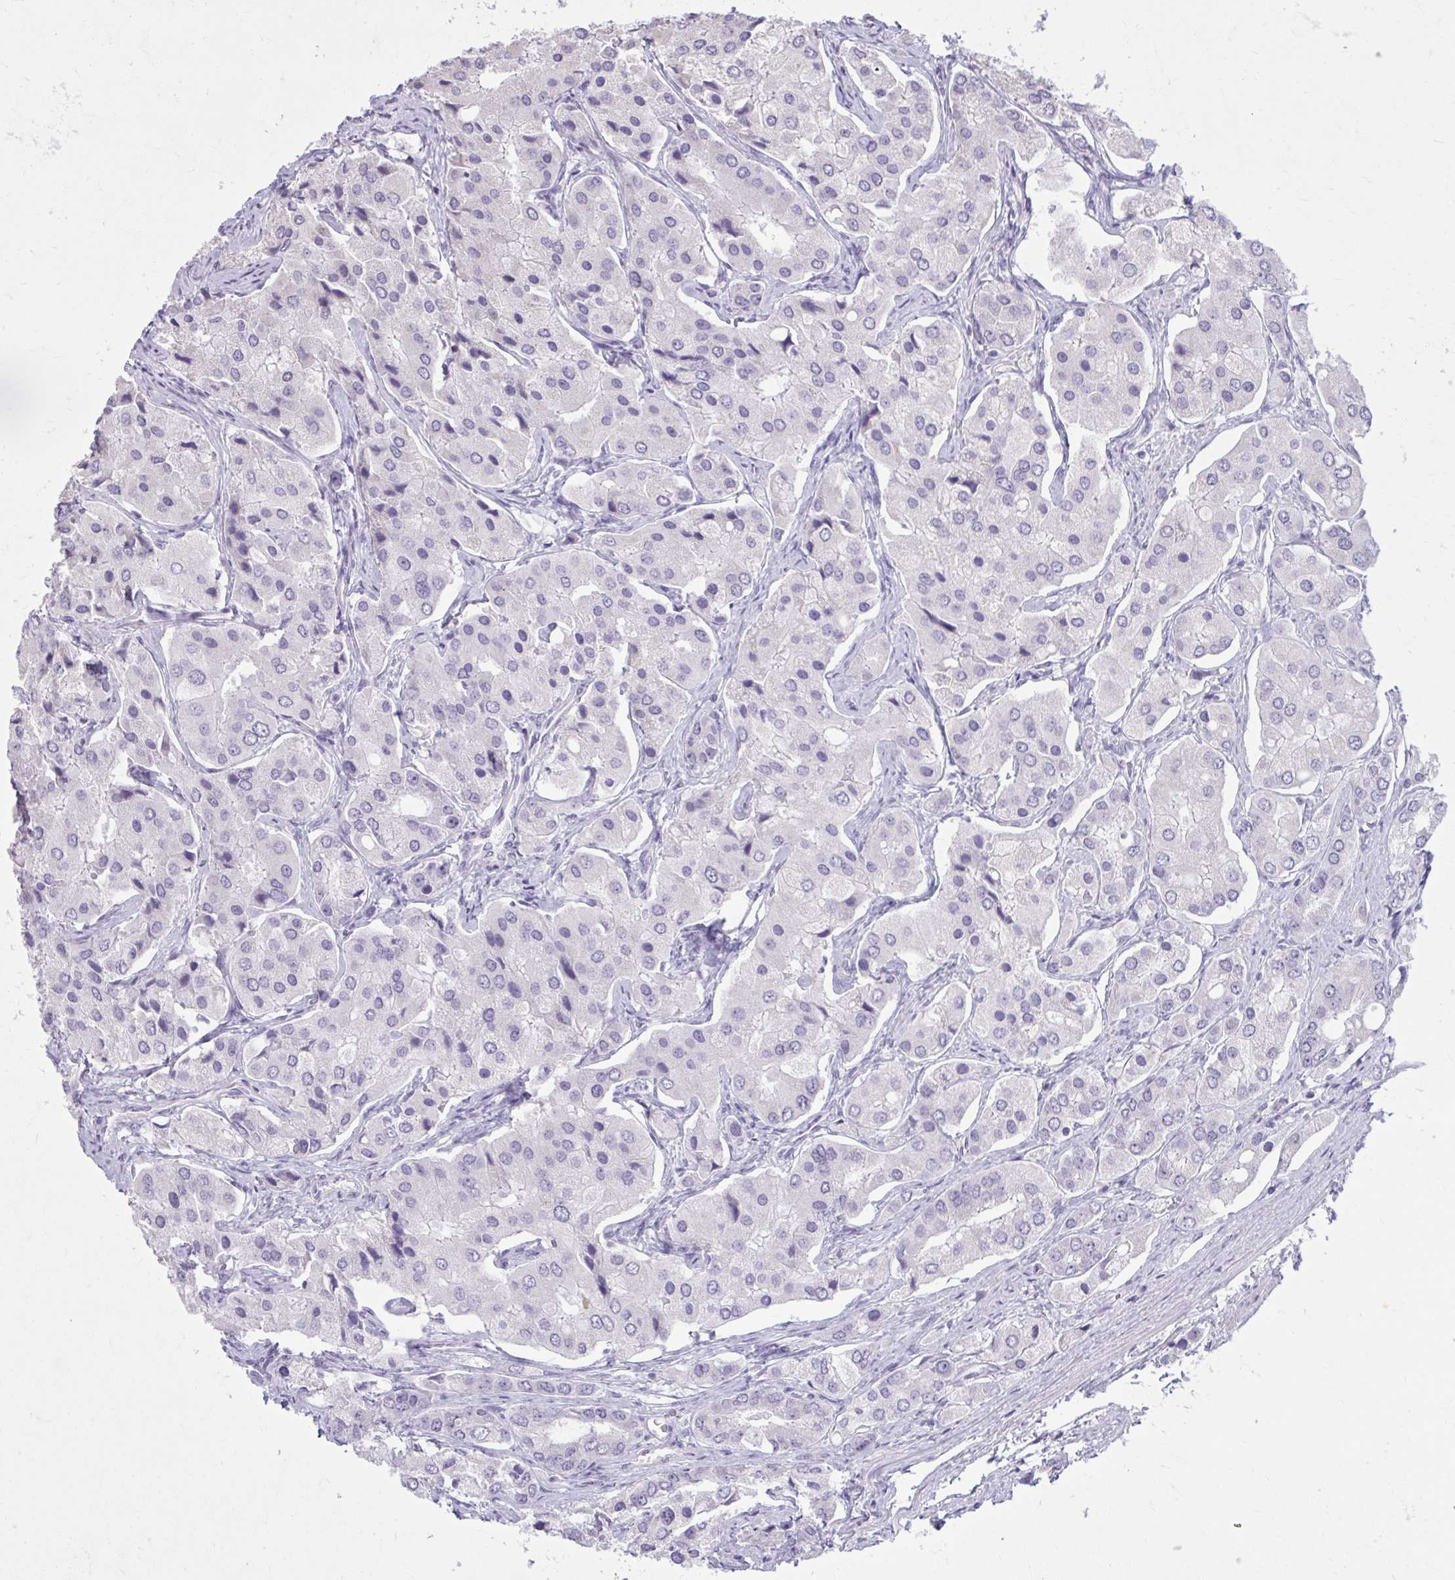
{"staining": {"intensity": "negative", "quantity": "none", "location": "none"}, "tissue": "prostate cancer", "cell_type": "Tumor cells", "image_type": "cancer", "snomed": [{"axis": "morphology", "description": "Adenocarcinoma, Low grade"}, {"axis": "topography", "description": "Prostate"}], "caption": "Tumor cells are negative for protein expression in human prostate cancer.", "gene": "OR4B1", "patient": {"sex": "male", "age": 69}}